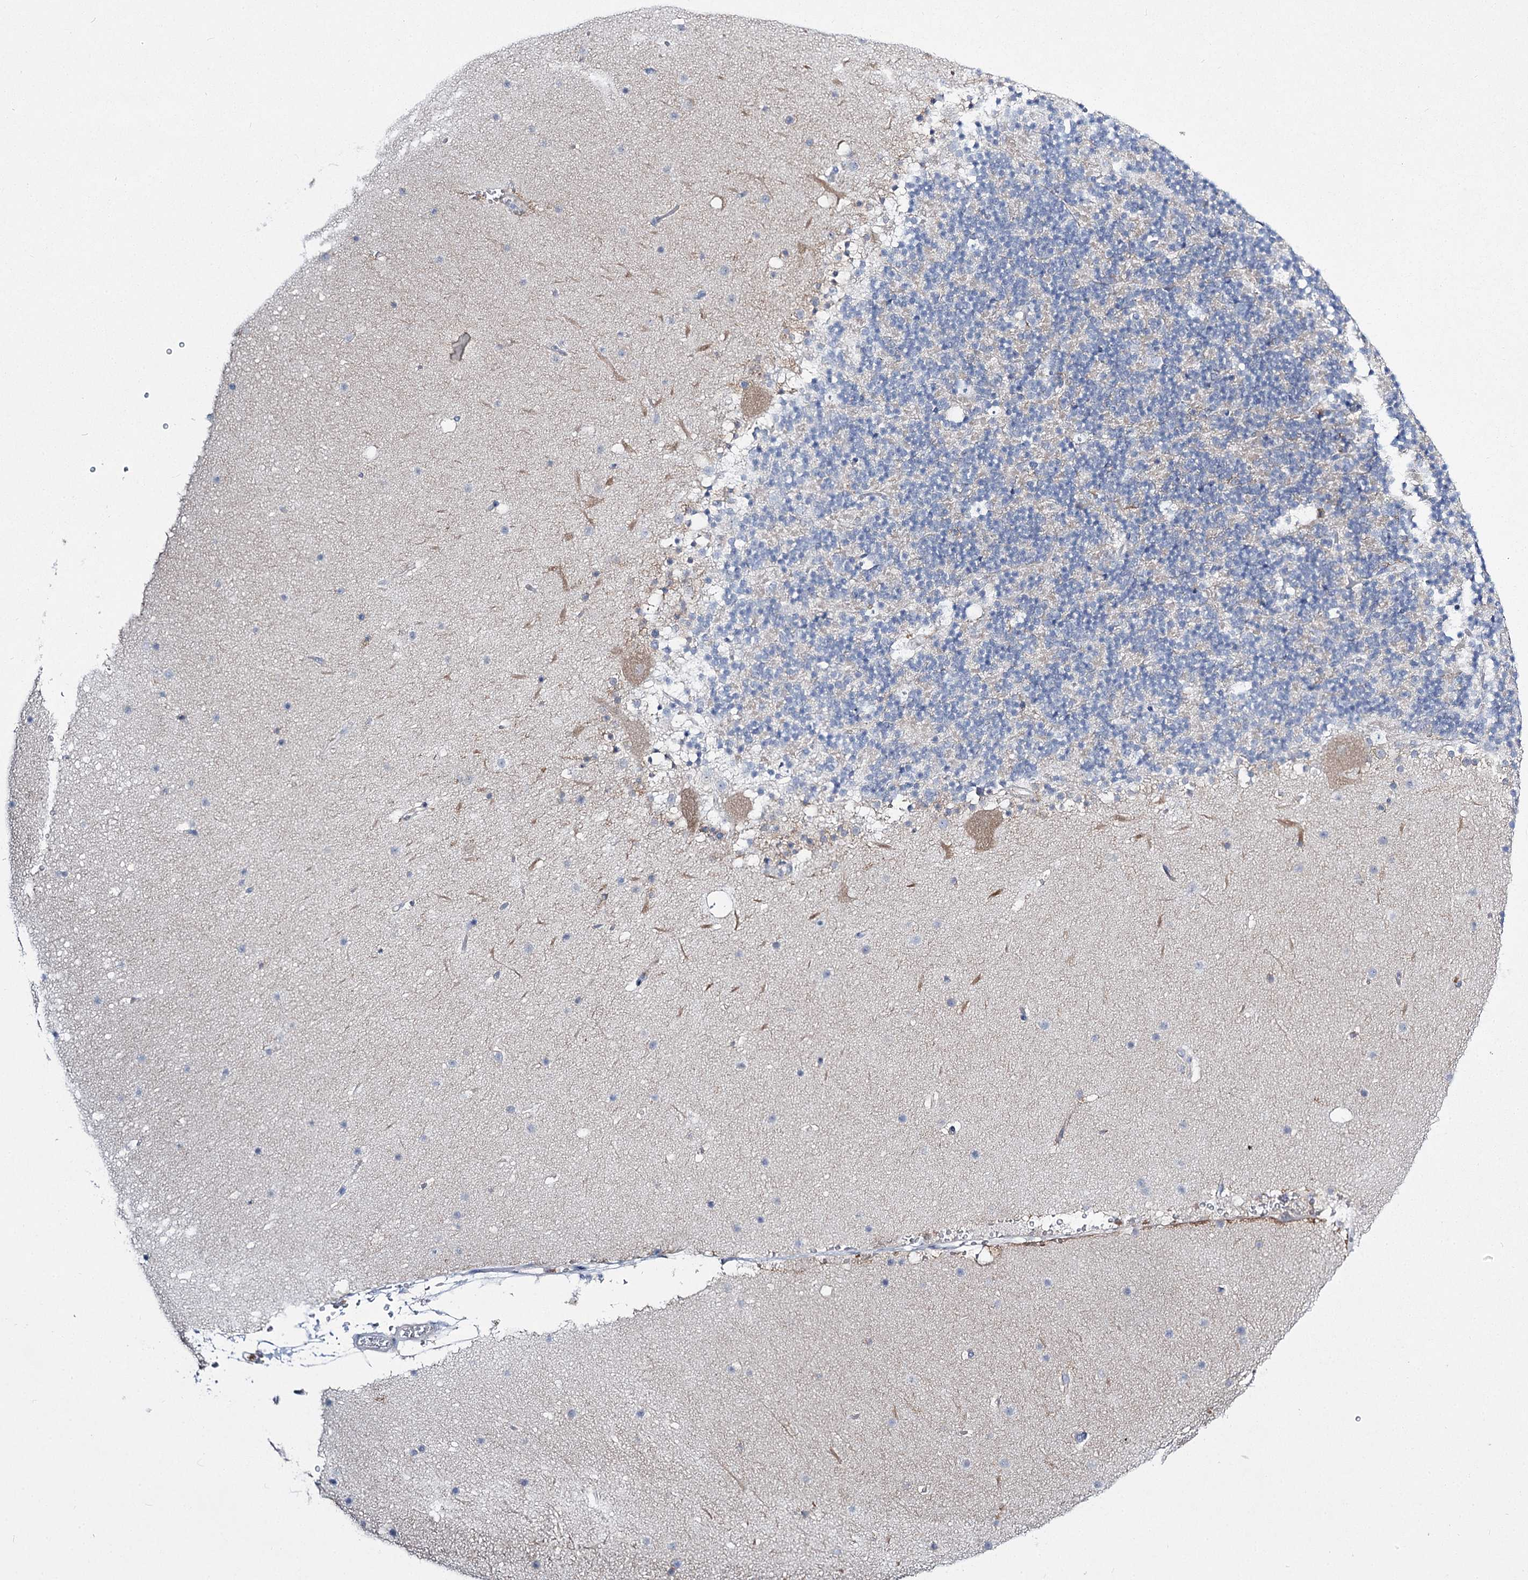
{"staining": {"intensity": "negative", "quantity": "none", "location": "none"}, "tissue": "cerebellum", "cell_type": "Cells in granular layer", "image_type": "normal", "snomed": [{"axis": "morphology", "description": "Normal tissue, NOS"}, {"axis": "topography", "description": "Cerebellum"}], "caption": "DAB immunohistochemical staining of unremarkable human cerebellum shows no significant staining in cells in granular layer.", "gene": "CCDC88A", "patient": {"sex": "male", "age": 57}}